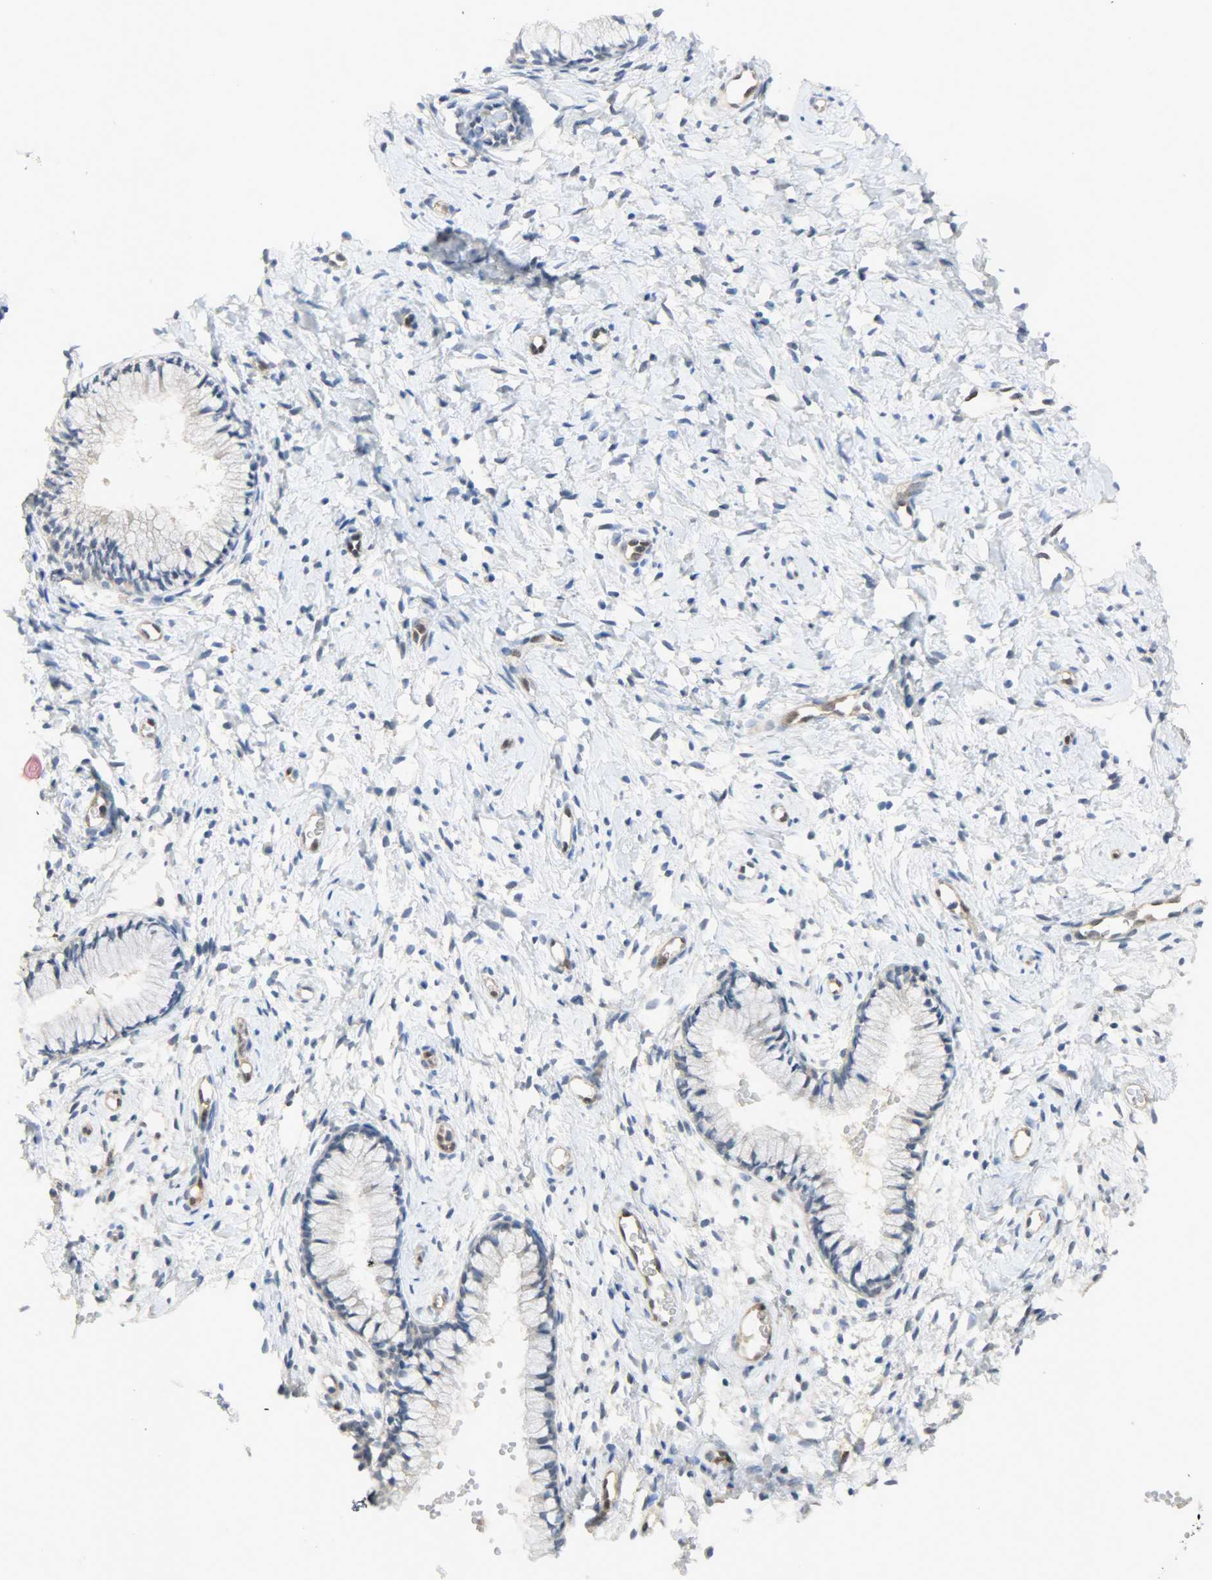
{"staining": {"intensity": "negative", "quantity": "none", "location": "none"}, "tissue": "cervix", "cell_type": "Glandular cells", "image_type": "normal", "snomed": [{"axis": "morphology", "description": "Normal tissue, NOS"}, {"axis": "topography", "description": "Cervix"}], "caption": "This is a photomicrograph of immunohistochemistry staining of unremarkable cervix, which shows no expression in glandular cells. (DAB (3,3'-diaminobenzidine) IHC with hematoxylin counter stain).", "gene": "FKBP1A", "patient": {"sex": "female", "age": 46}}